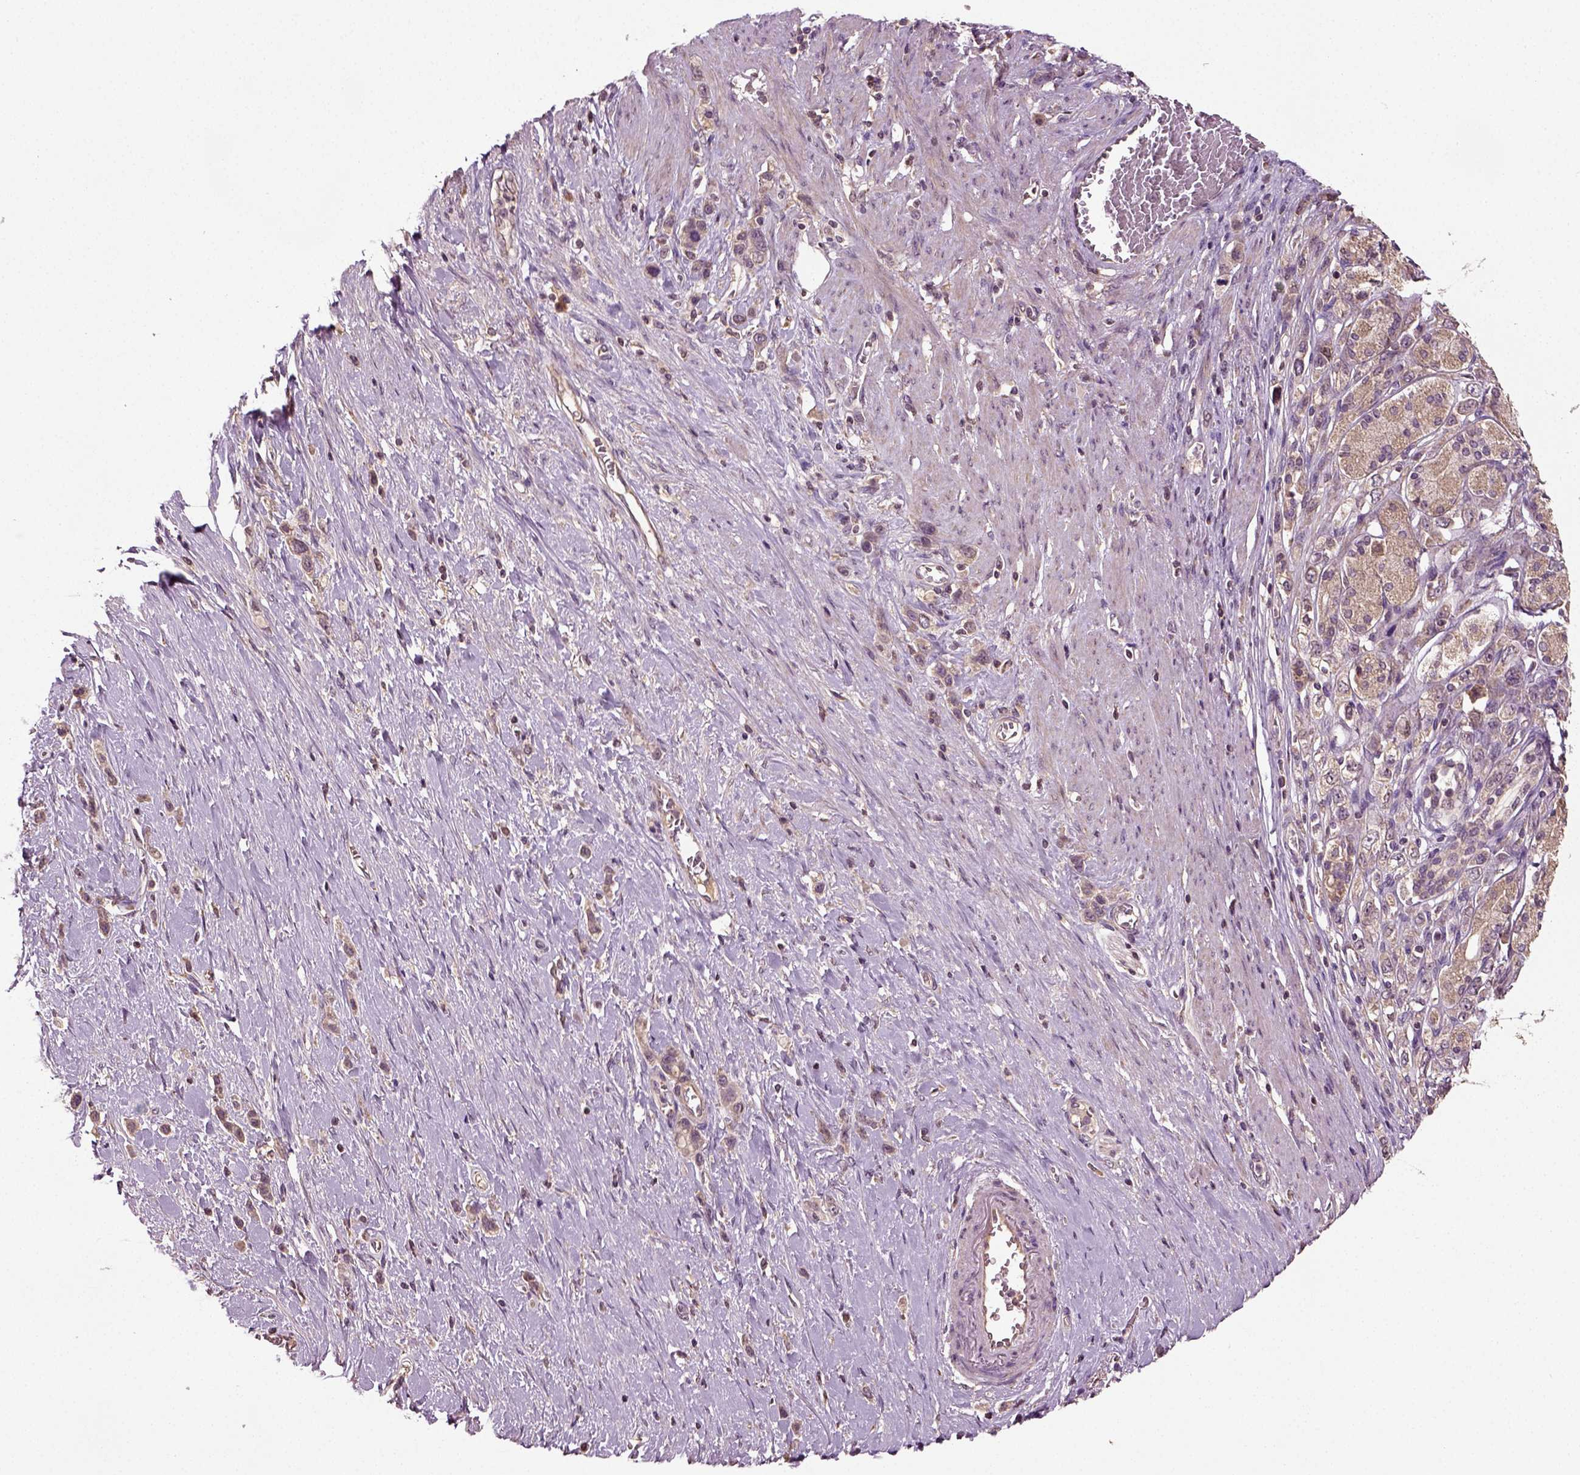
{"staining": {"intensity": "weak", "quantity": ">75%", "location": "cytoplasmic/membranous"}, "tissue": "stomach cancer", "cell_type": "Tumor cells", "image_type": "cancer", "snomed": [{"axis": "morphology", "description": "Normal tissue, NOS"}, {"axis": "morphology", "description": "Adenocarcinoma, NOS"}, {"axis": "morphology", "description": "Adenocarcinoma, High grade"}, {"axis": "topography", "description": "Stomach, upper"}, {"axis": "topography", "description": "Stomach"}], "caption": "Adenocarcinoma (stomach) was stained to show a protein in brown. There is low levels of weak cytoplasmic/membranous staining in approximately >75% of tumor cells.", "gene": "ERV3-1", "patient": {"sex": "female", "age": 65}}